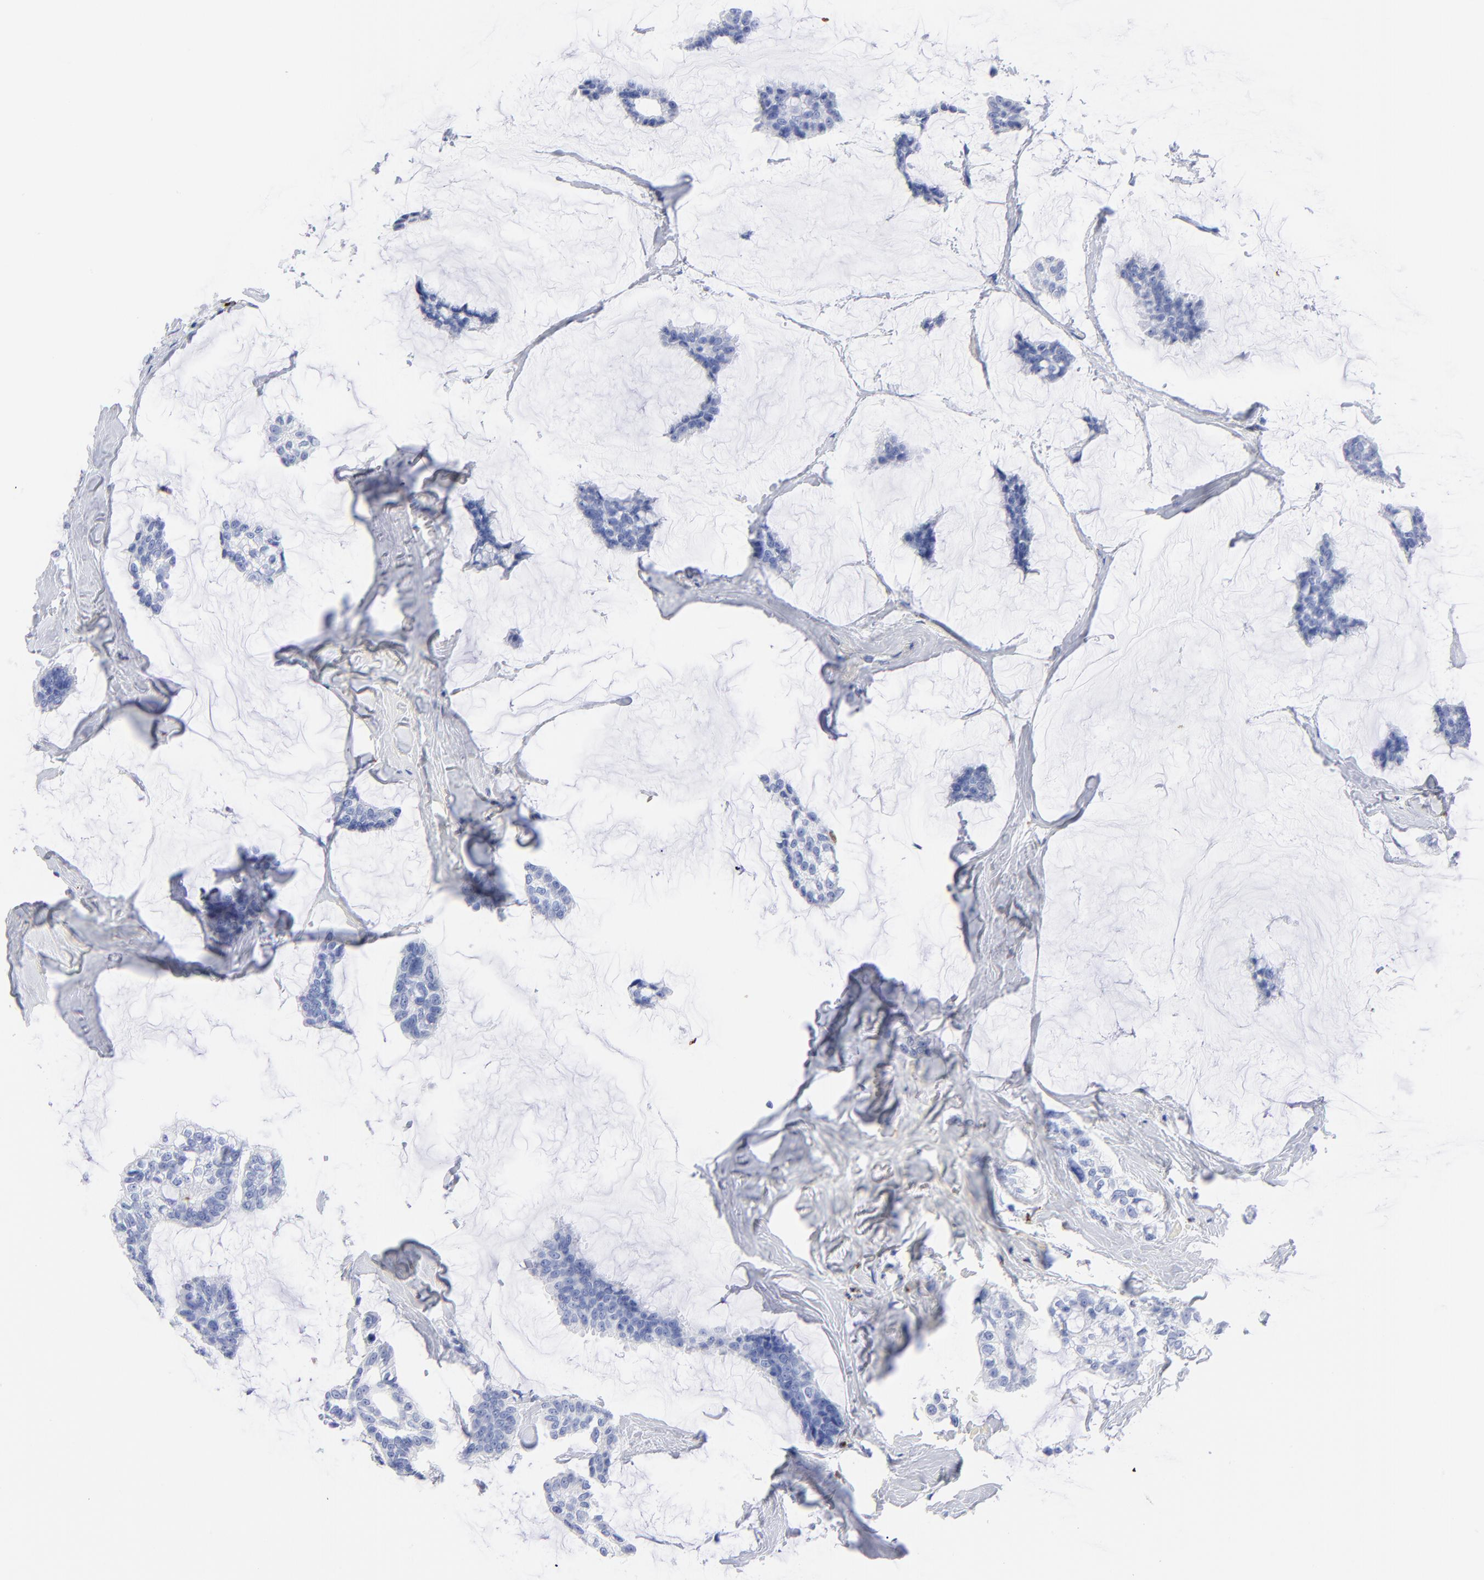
{"staining": {"intensity": "negative", "quantity": "none", "location": "none"}, "tissue": "breast cancer", "cell_type": "Tumor cells", "image_type": "cancer", "snomed": [{"axis": "morphology", "description": "Duct carcinoma"}, {"axis": "topography", "description": "Breast"}], "caption": "This is an IHC histopathology image of breast cancer. There is no expression in tumor cells.", "gene": "CPVL", "patient": {"sex": "female", "age": 93}}